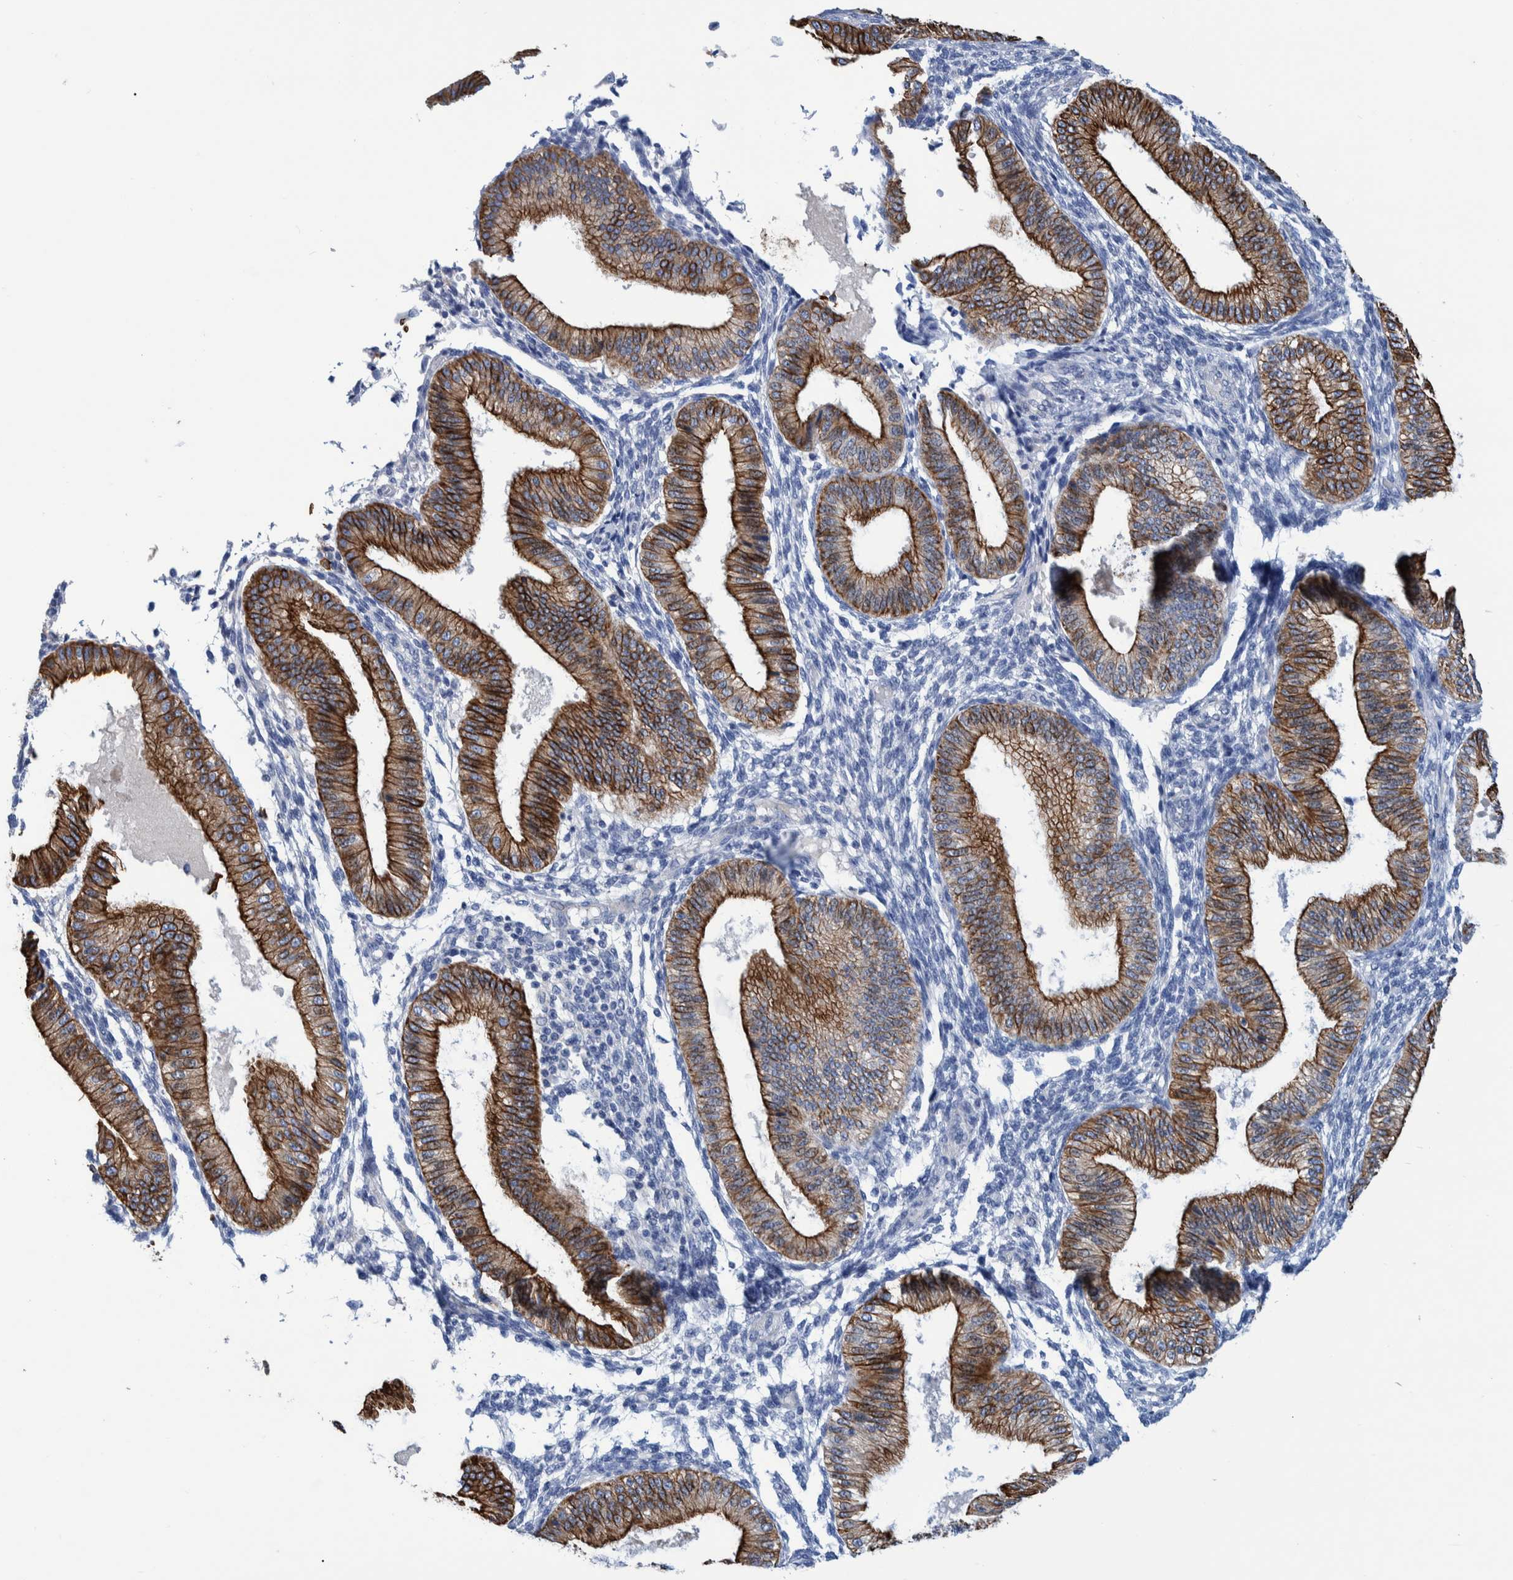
{"staining": {"intensity": "negative", "quantity": "none", "location": "none"}, "tissue": "endometrium", "cell_type": "Cells in endometrial stroma", "image_type": "normal", "snomed": [{"axis": "morphology", "description": "Normal tissue, NOS"}, {"axis": "topography", "description": "Endometrium"}], "caption": "Immunohistochemical staining of unremarkable human endometrium exhibits no significant positivity in cells in endometrial stroma.", "gene": "MKS1", "patient": {"sex": "female", "age": 39}}